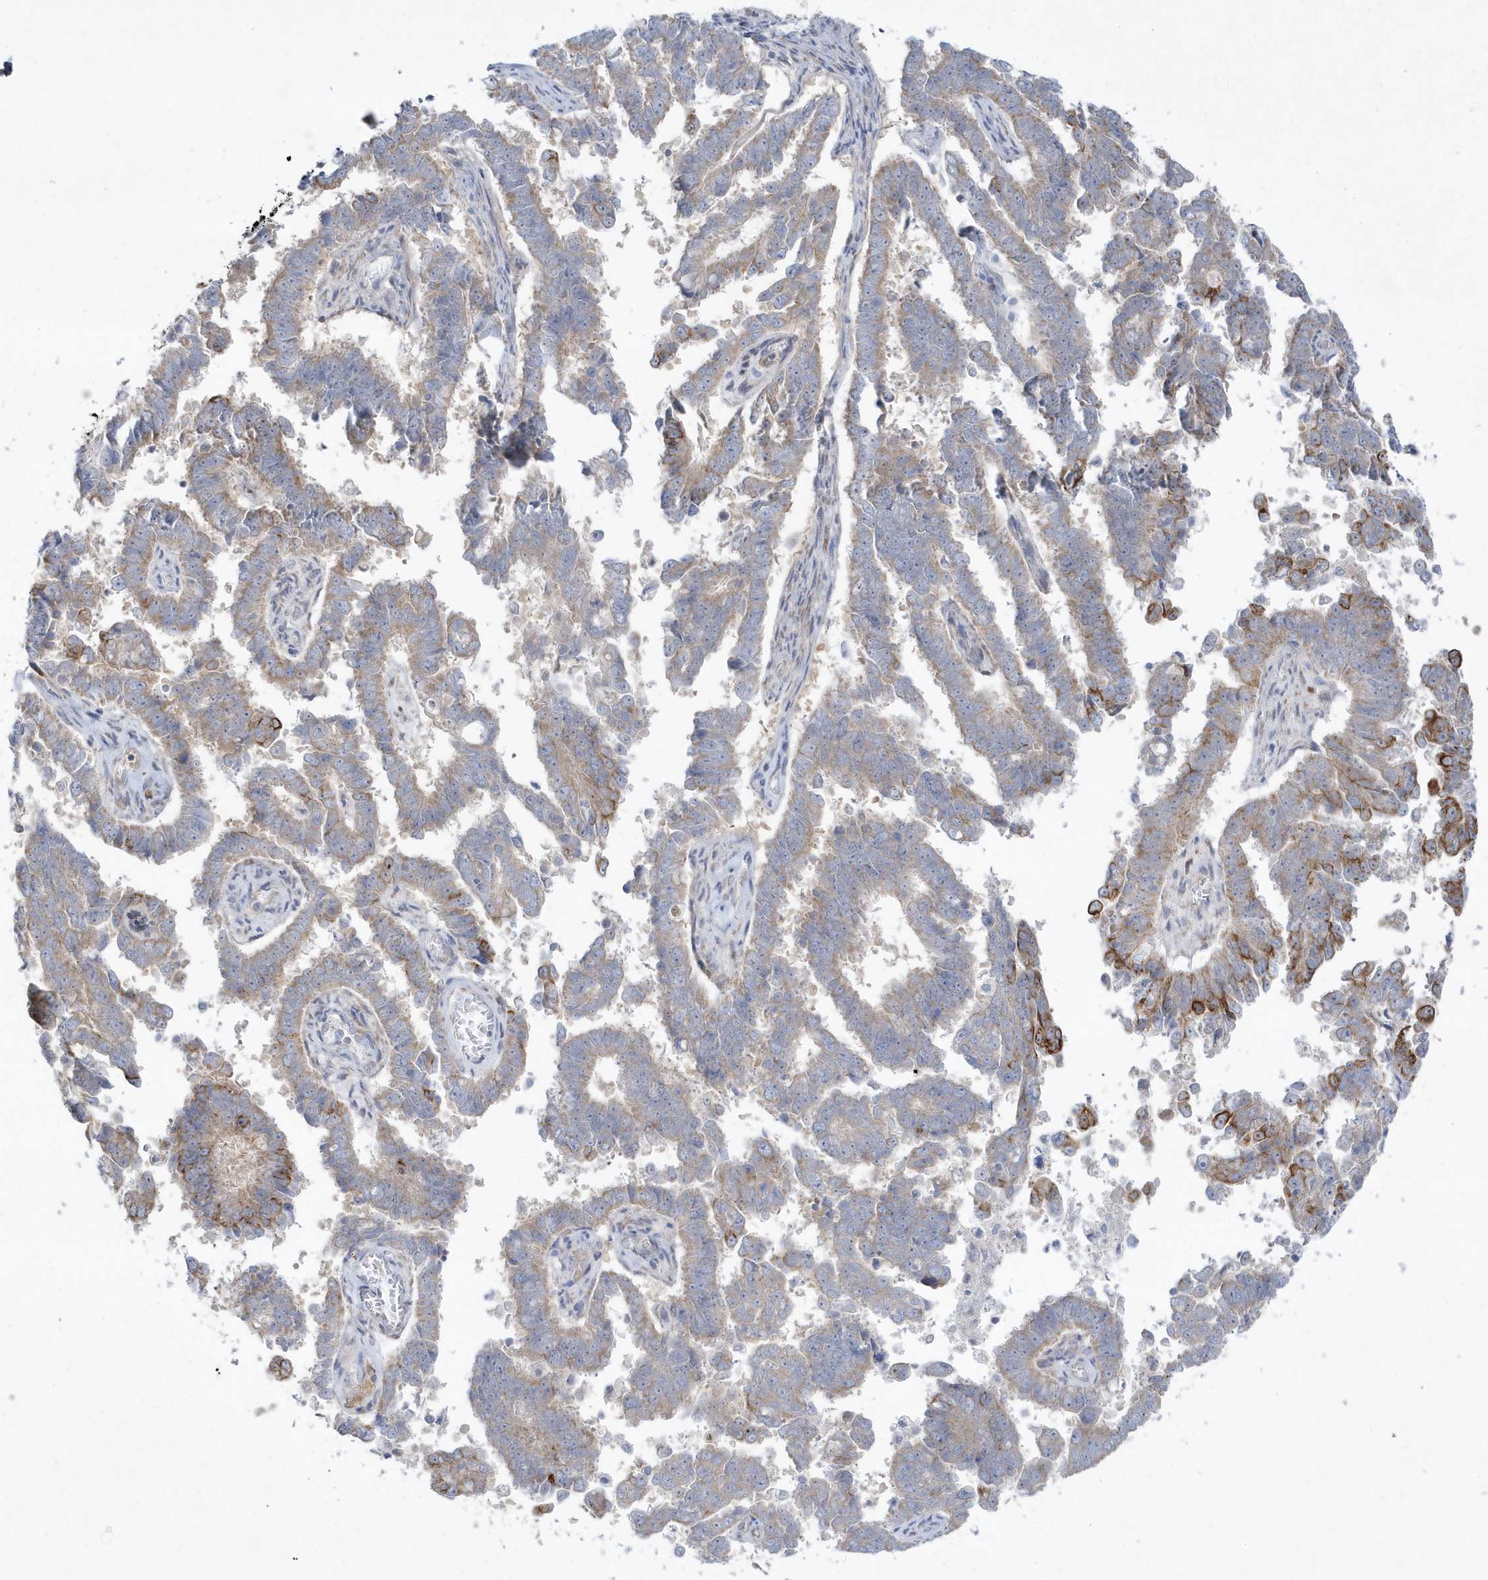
{"staining": {"intensity": "moderate", "quantity": "25%-75%", "location": "cytoplasmic/membranous"}, "tissue": "endometrial cancer", "cell_type": "Tumor cells", "image_type": "cancer", "snomed": [{"axis": "morphology", "description": "Adenocarcinoma, NOS"}, {"axis": "topography", "description": "Endometrium"}], "caption": "Immunohistochemical staining of endometrial adenocarcinoma shows medium levels of moderate cytoplasmic/membranous staining in approximately 25%-75% of tumor cells. The staining was performed using DAB (3,3'-diaminobenzidine), with brown indicating positive protein expression. Nuclei are stained blue with hematoxylin.", "gene": "LARS1", "patient": {"sex": "female", "age": 75}}